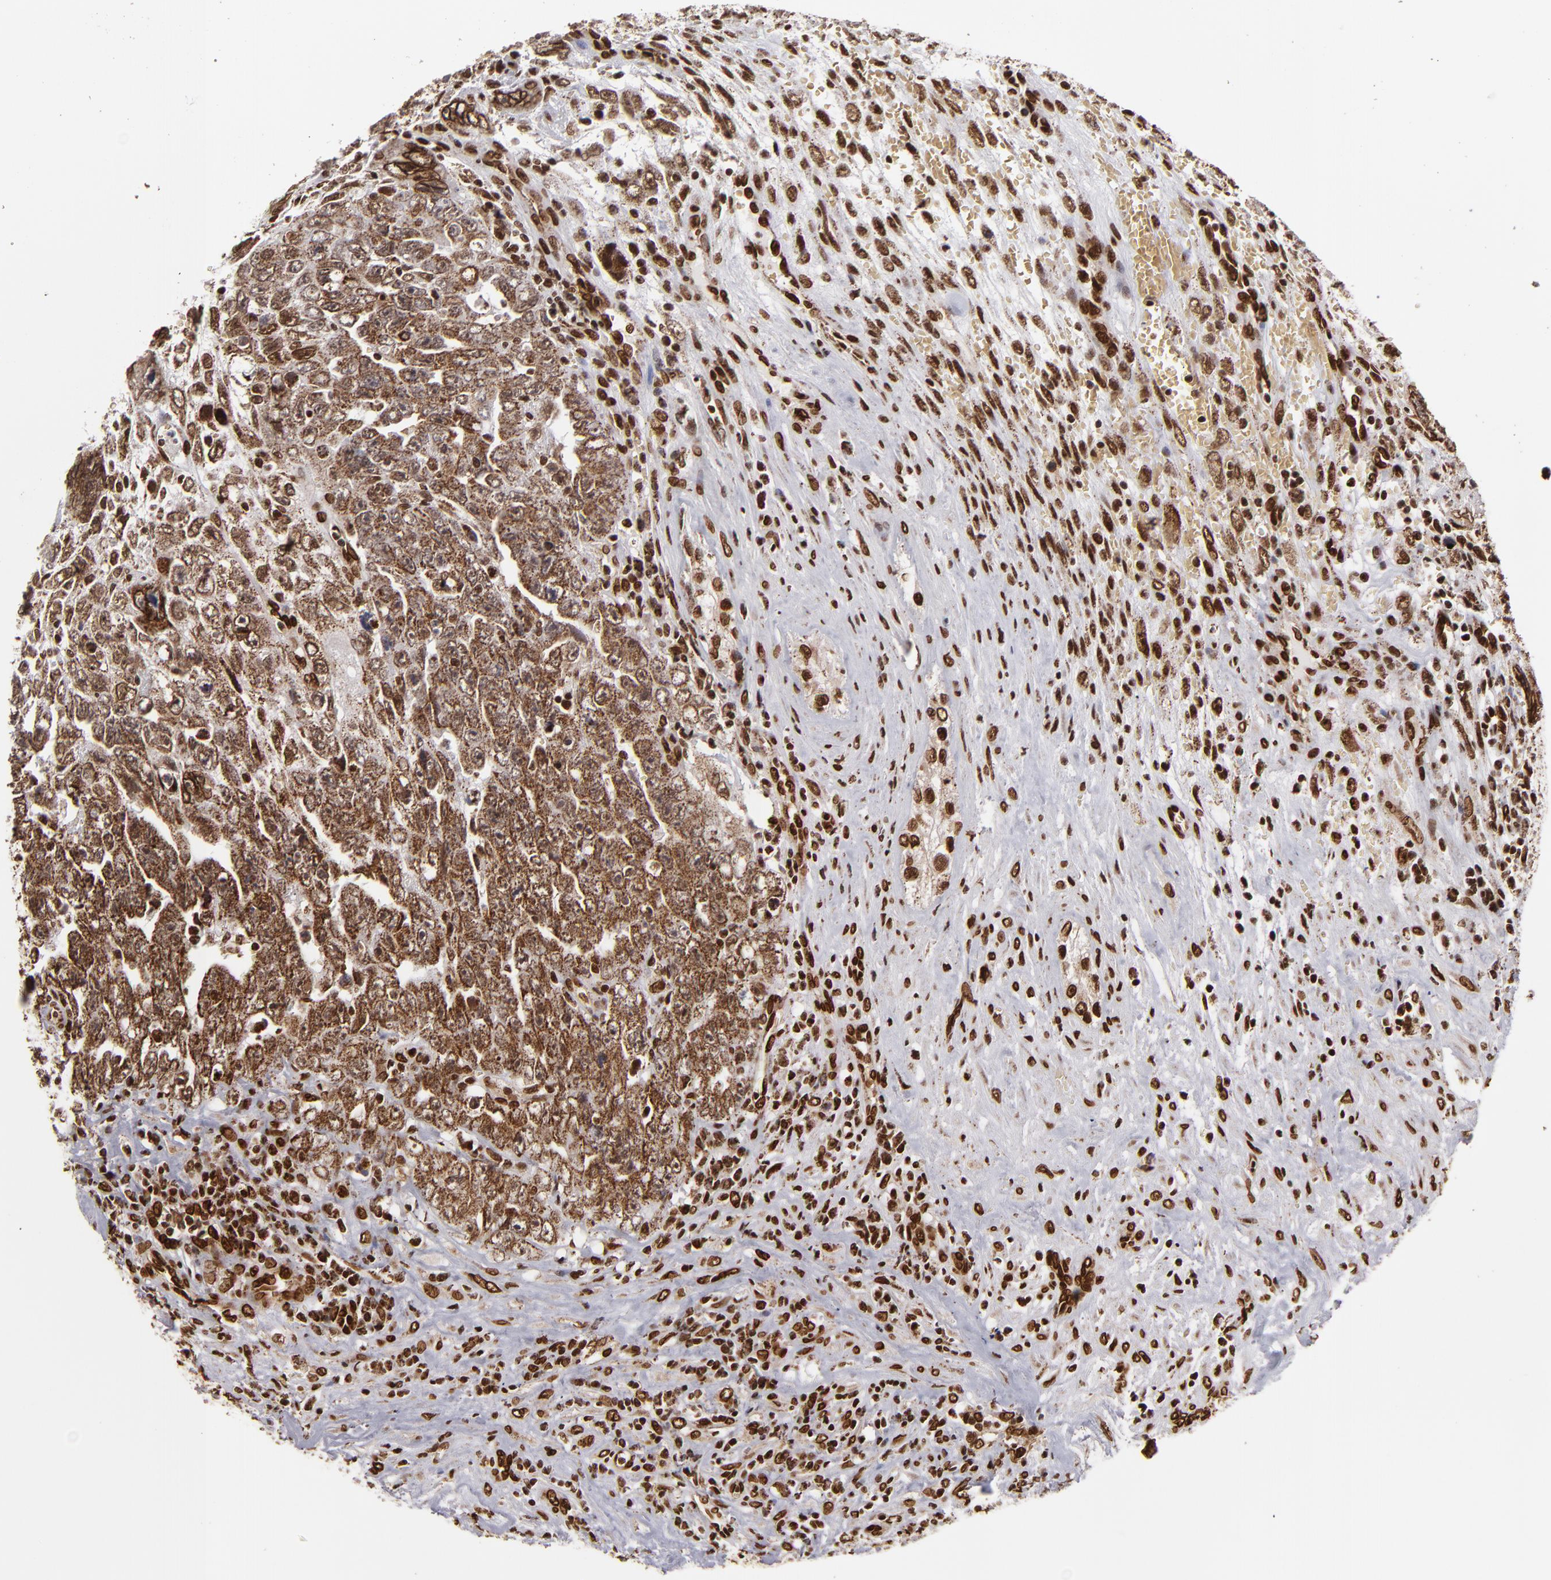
{"staining": {"intensity": "strong", "quantity": ">75%", "location": "cytoplasmic/membranous,nuclear"}, "tissue": "testis cancer", "cell_type": "Tumor cells", "image_type": "cancer", "snomed": [{"axis": "morphology", "description": "Carcinoma, Embryonal, NOS"}, {"axis": "topography", "description": "Testis"}], "caption": "Strong cytoplasmic/membranous and nuclear protein expression is identified in approximately >75% of tumor cells in testis cancer. (IHC, brightfield microscopy, high magnification).", "gene": "CUL3", "patient": {"sex": "male", "age": 28}}